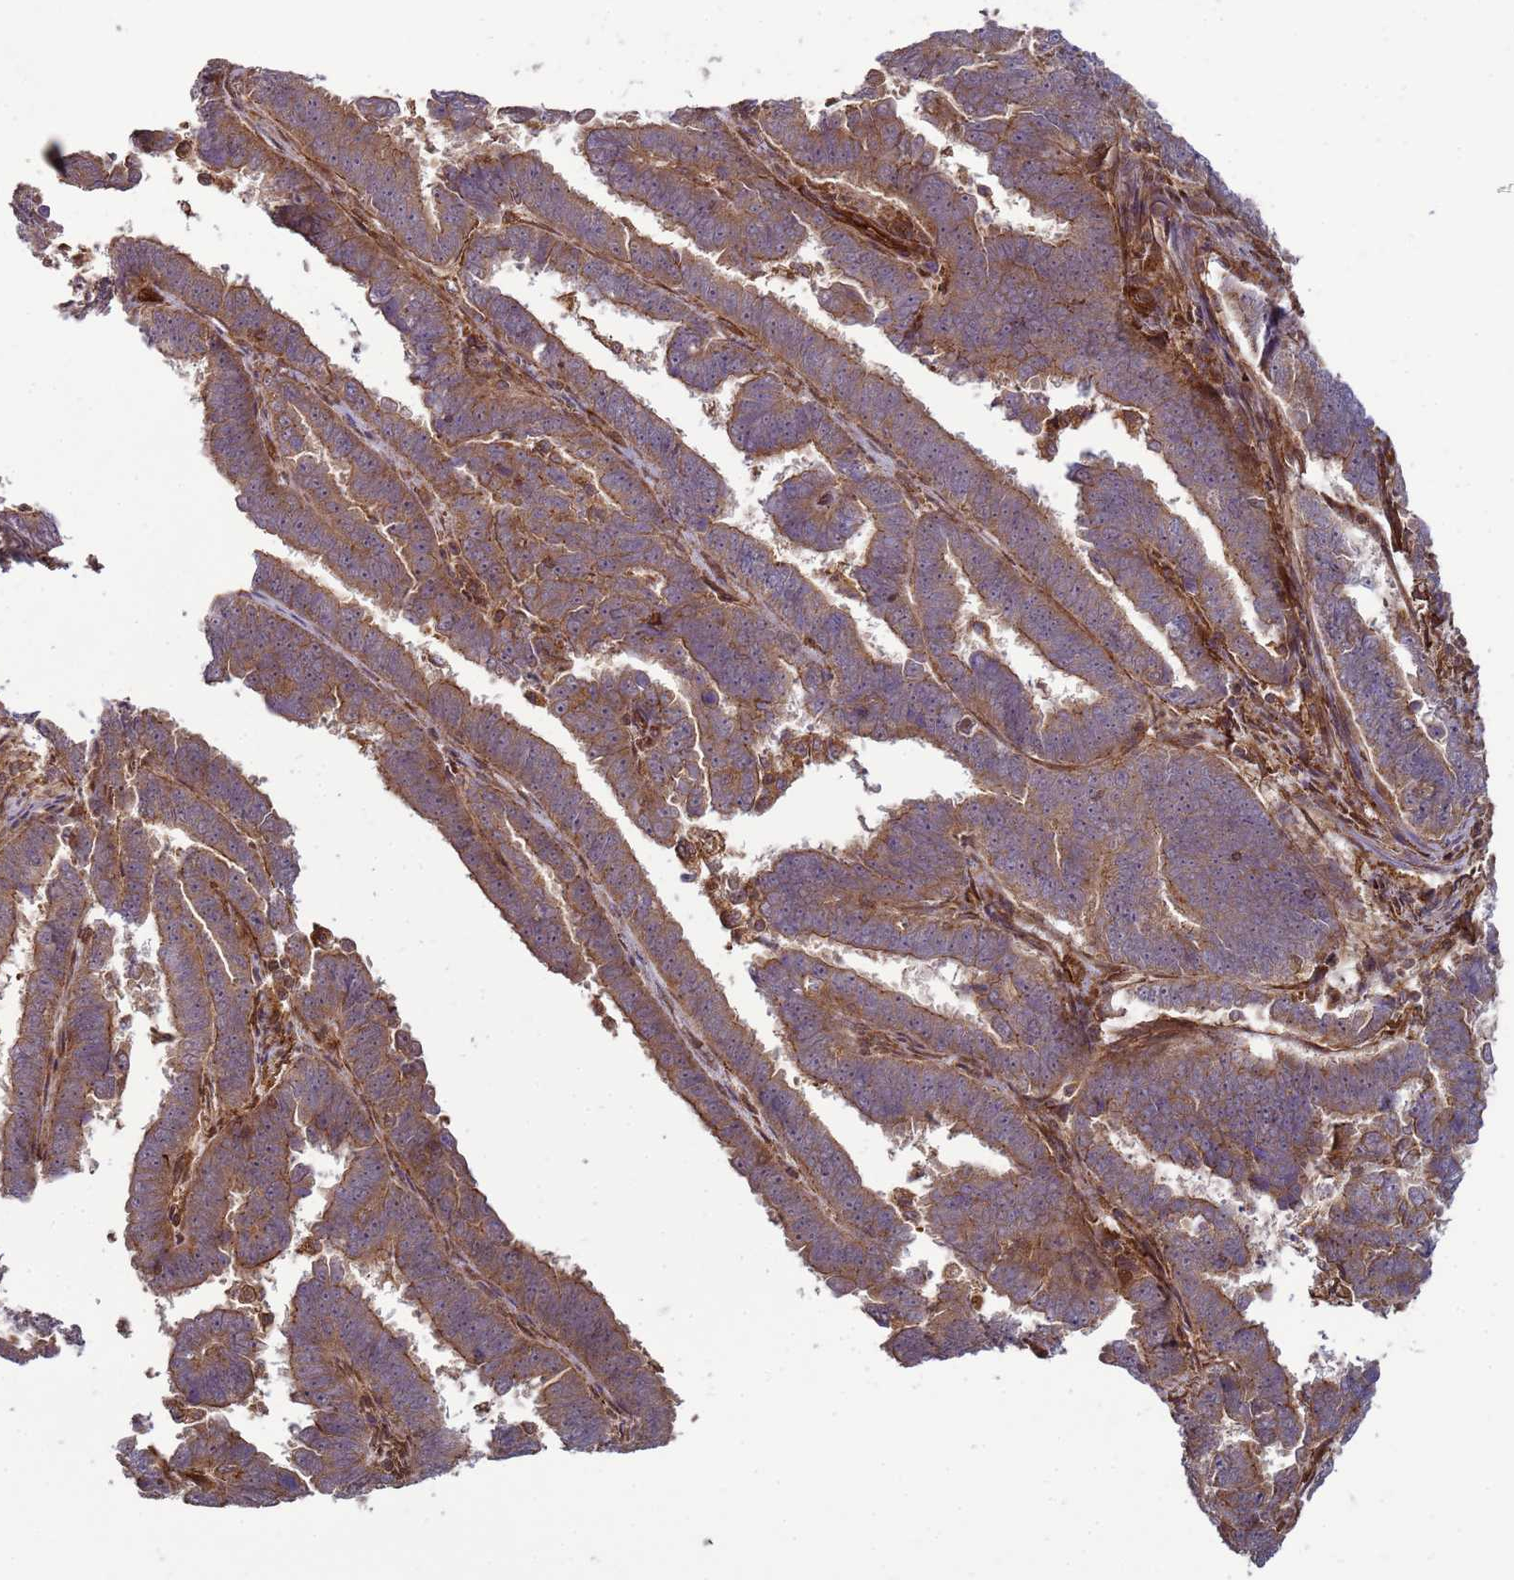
{"staining": {"intensity": "moderate", "quantity": ">75%", "location": "cytoplasmic/membranous"}, "tissue": "endometrial cancer", "cell_type": "Tumor cells", "image_type": "cancer", "snomed": [{"axis": "morphology", "description": "Adenocarcinoma, NOS"}, {"axis": "topography", "description": "Endometrium"}], "caption": "DAB (3,3'-diaminobenzidine) immunohistochemical staining of endometrial adenocarcinoma reveals moderate cytoplasmic/membranous protein positivity in about >75% of tumor cells.", "gene": "CNOT1", "patient": {"sex": "female", "age": 75}}